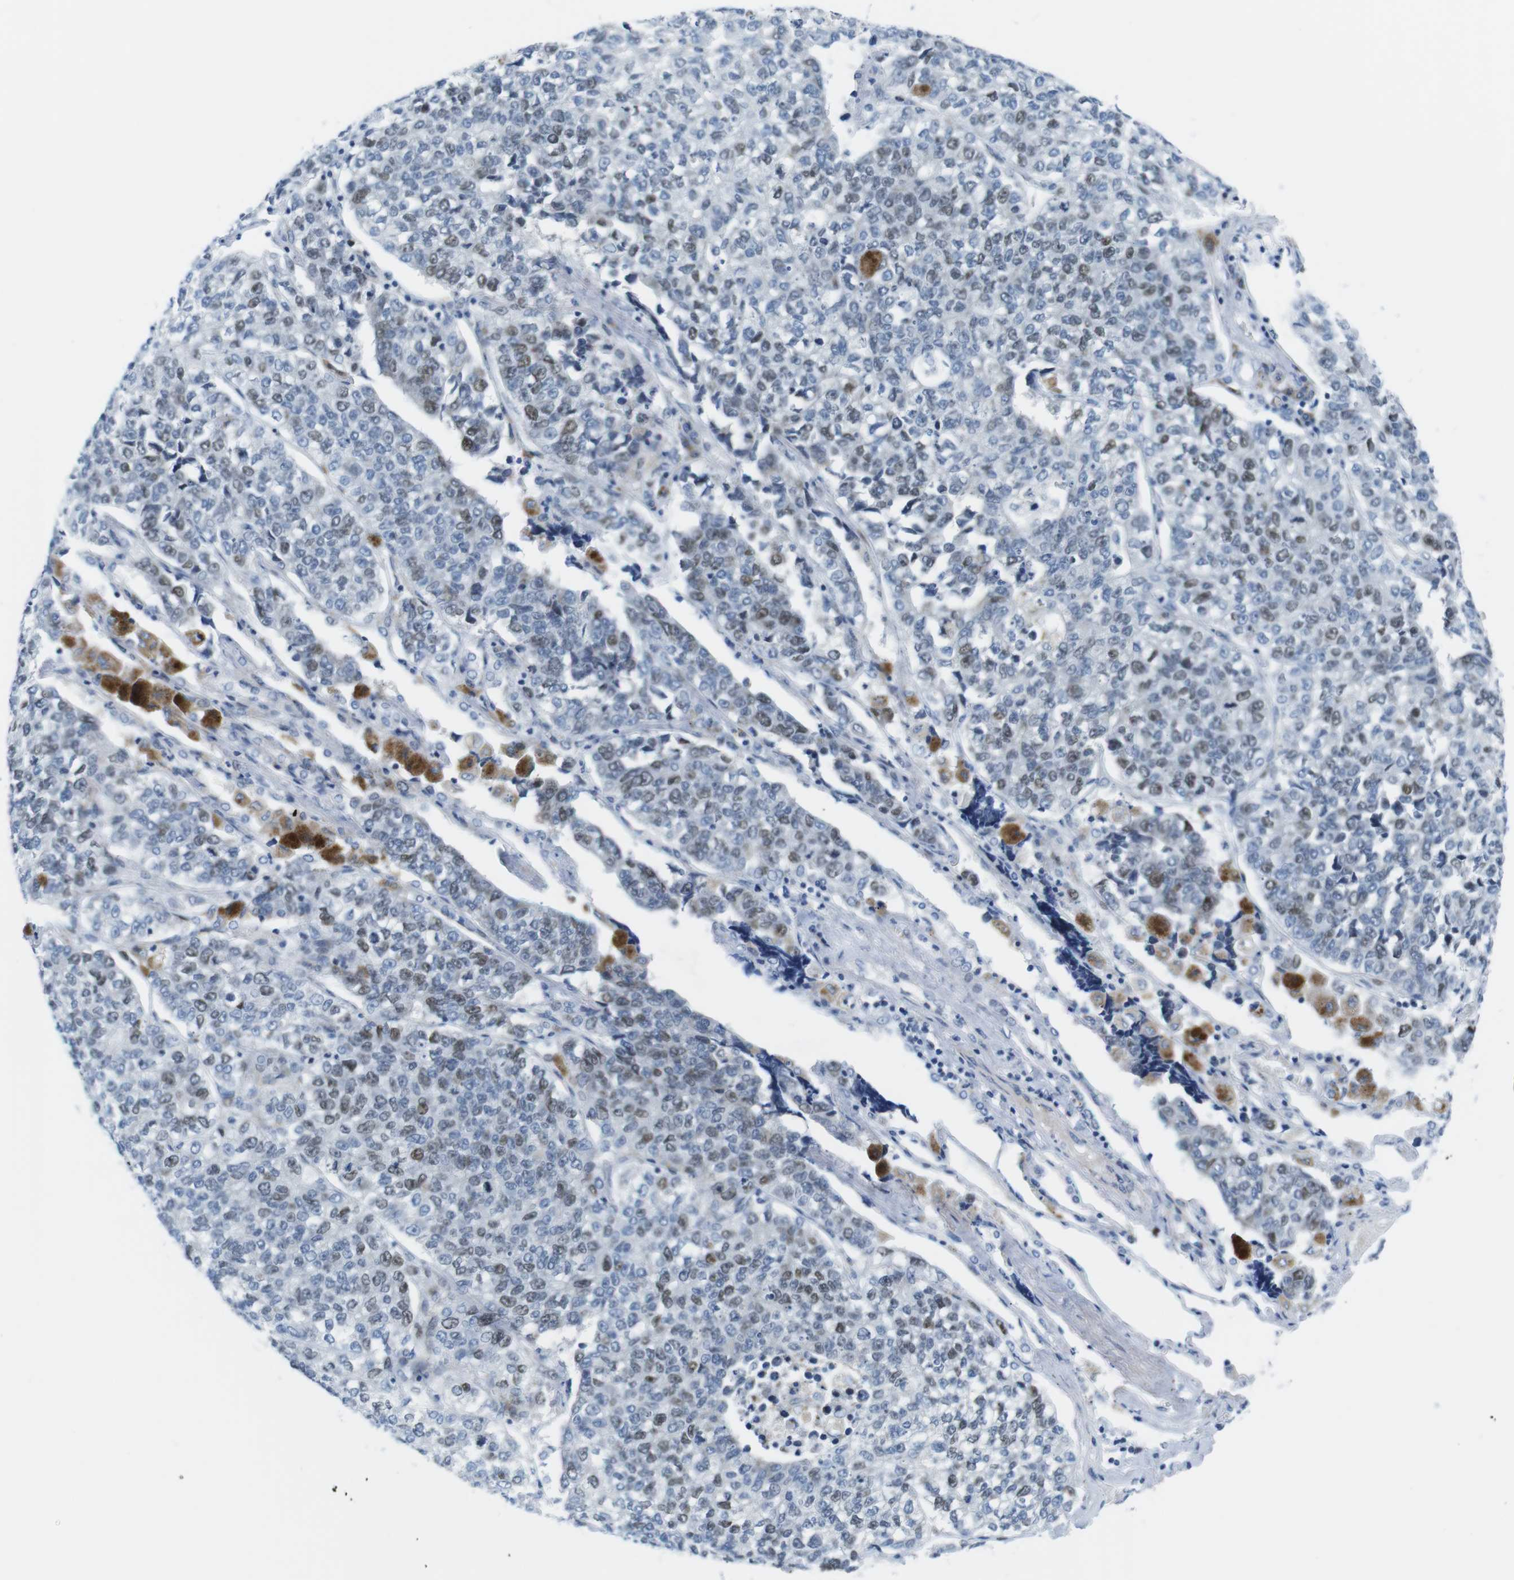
{"staining": {"intensity": "moderate", "quantity": "25%-75%", "location": "nuclear"}, "tissue": "lung cancer", "cell_type": "Tumor cells", "image_type": "cancer", "snomed": [{"axis": "morphology", "description": "Adenocarcinoma, NOS"}, {"axis": "topography", "description": "Lung"}], "caption": "The immunohistochemical stain shows moderate nuclear expression in tumor cells of lung cancer (adenocarcinoma) tissue. (DAB IHC with brightfield microscopy, high magnification).", "gene": "CHAF1A", "patient": {"sex": "male", "age": 49}}